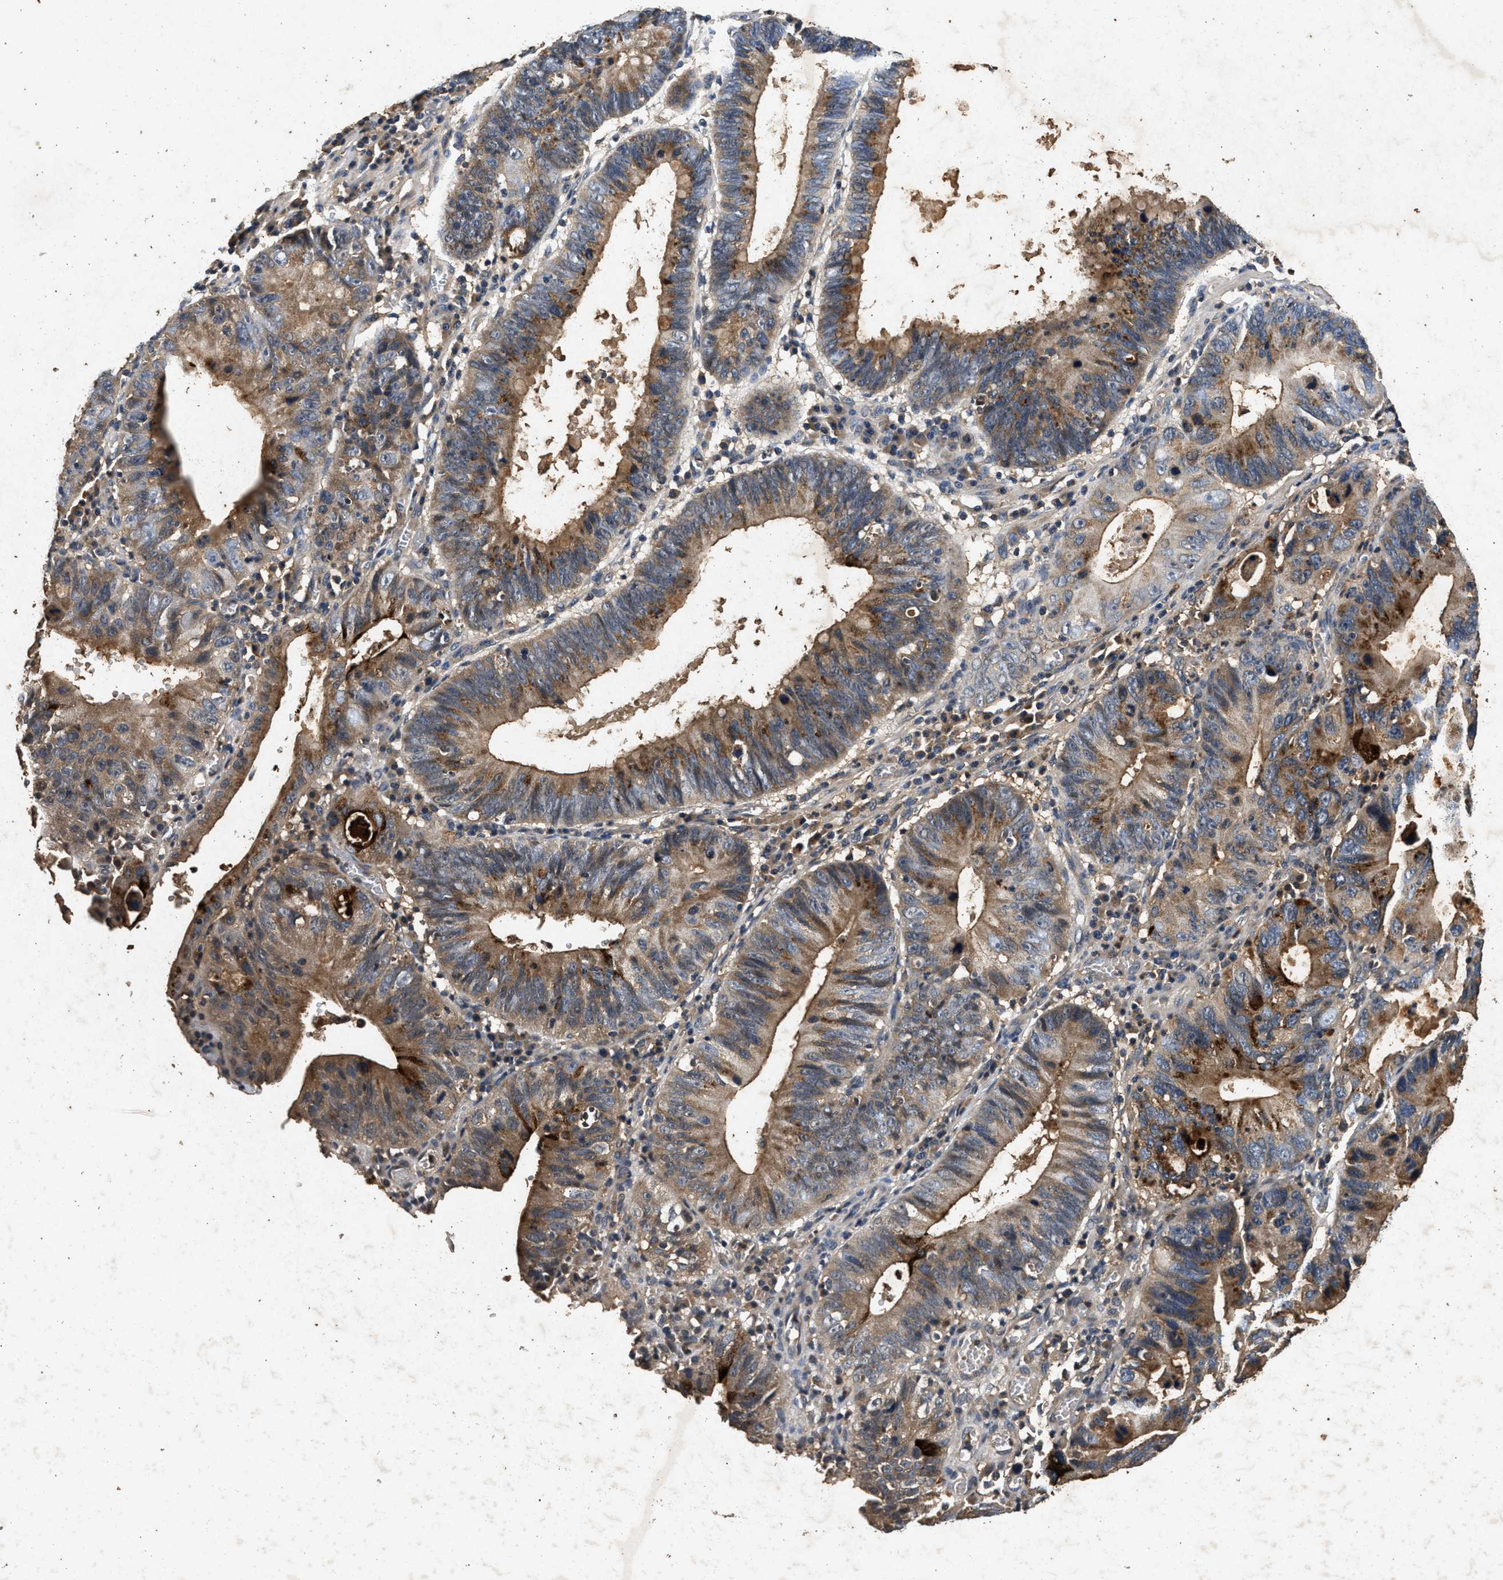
{"staining": {"intensity": "moderate", "quantity": ">75%", "location": "cytoplasmic/membranous"}, "tissue": "stomach cancer", "cell_type": "Tumor cells", "image_type": "cancer", "snomed": [{"axis": "morphology", "description": "Adenocarcinoma, NOS"}, {"axis": "topography", "description": "Stomach"}], "caption": "DAB immunohistochemical staining of human stomach adenocarcinoma exhibits moderate cytoplasmic/membranous protein expression in about >75% of tumor cells.", "gene": "PPP1CC", "patient": {"sex": "male", "age": 59}}